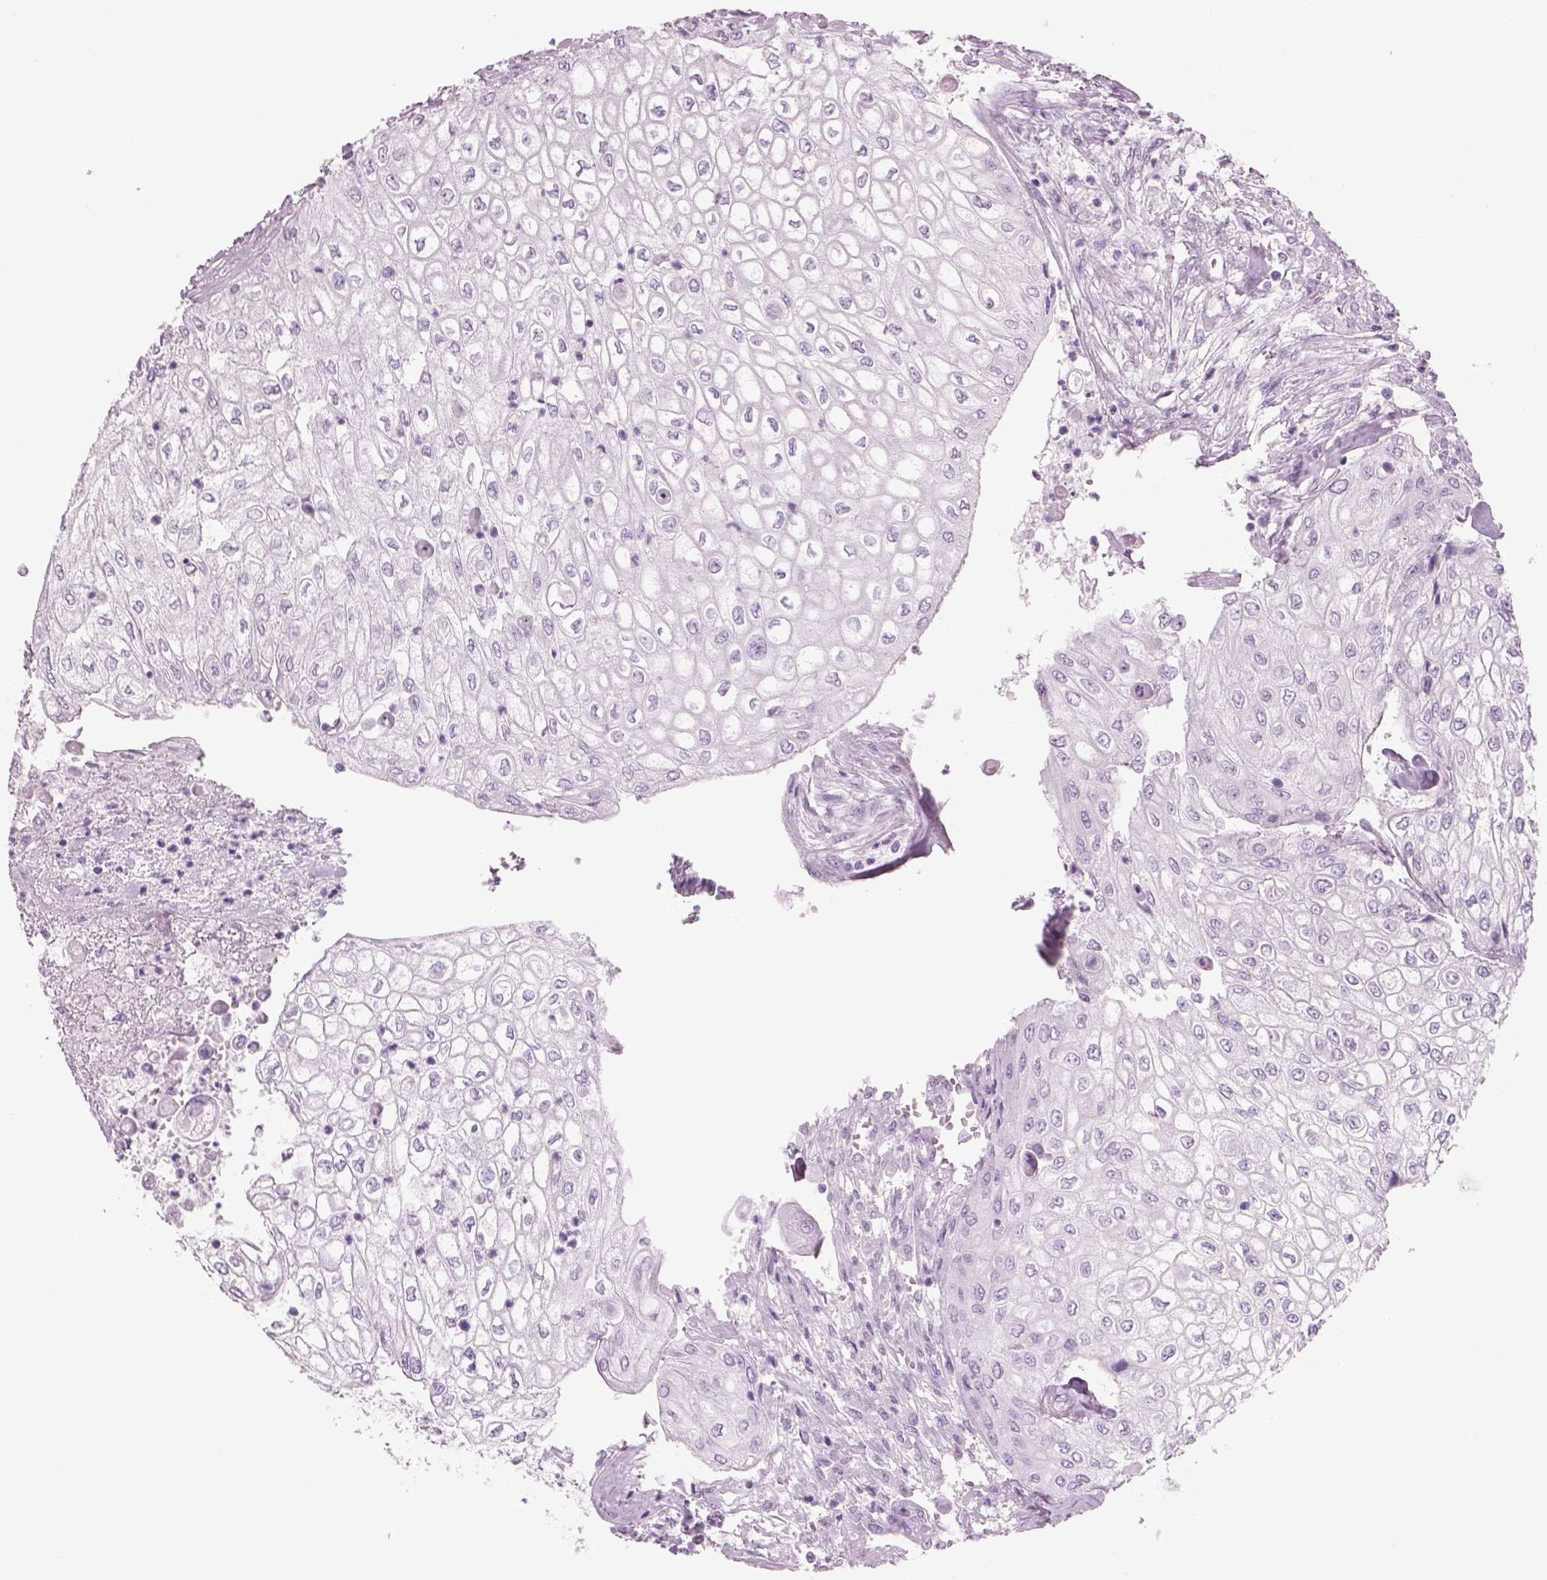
{"staining": {"intensity": "negative", "quantity": "none", "location": "none"}, "tissue": "urothelial cancer", "cell_type": "Tumor cells", "image_type": "cancer", "snomed": [{"axis": "morphology", "description": "Urothelial carcinoma, High grade"}, {"axis": "topography", "description": "Urinary bladder"}], "caption": "High-grade urothelial carcinoma was stained to show a protein in brown. There is no significant expression in tumor cells. (DAB immunohistochemistry visualized using brightfield microscopy, high magnification).", "gene": "RHO", "patient": {"sex": "male", "age": 62}}